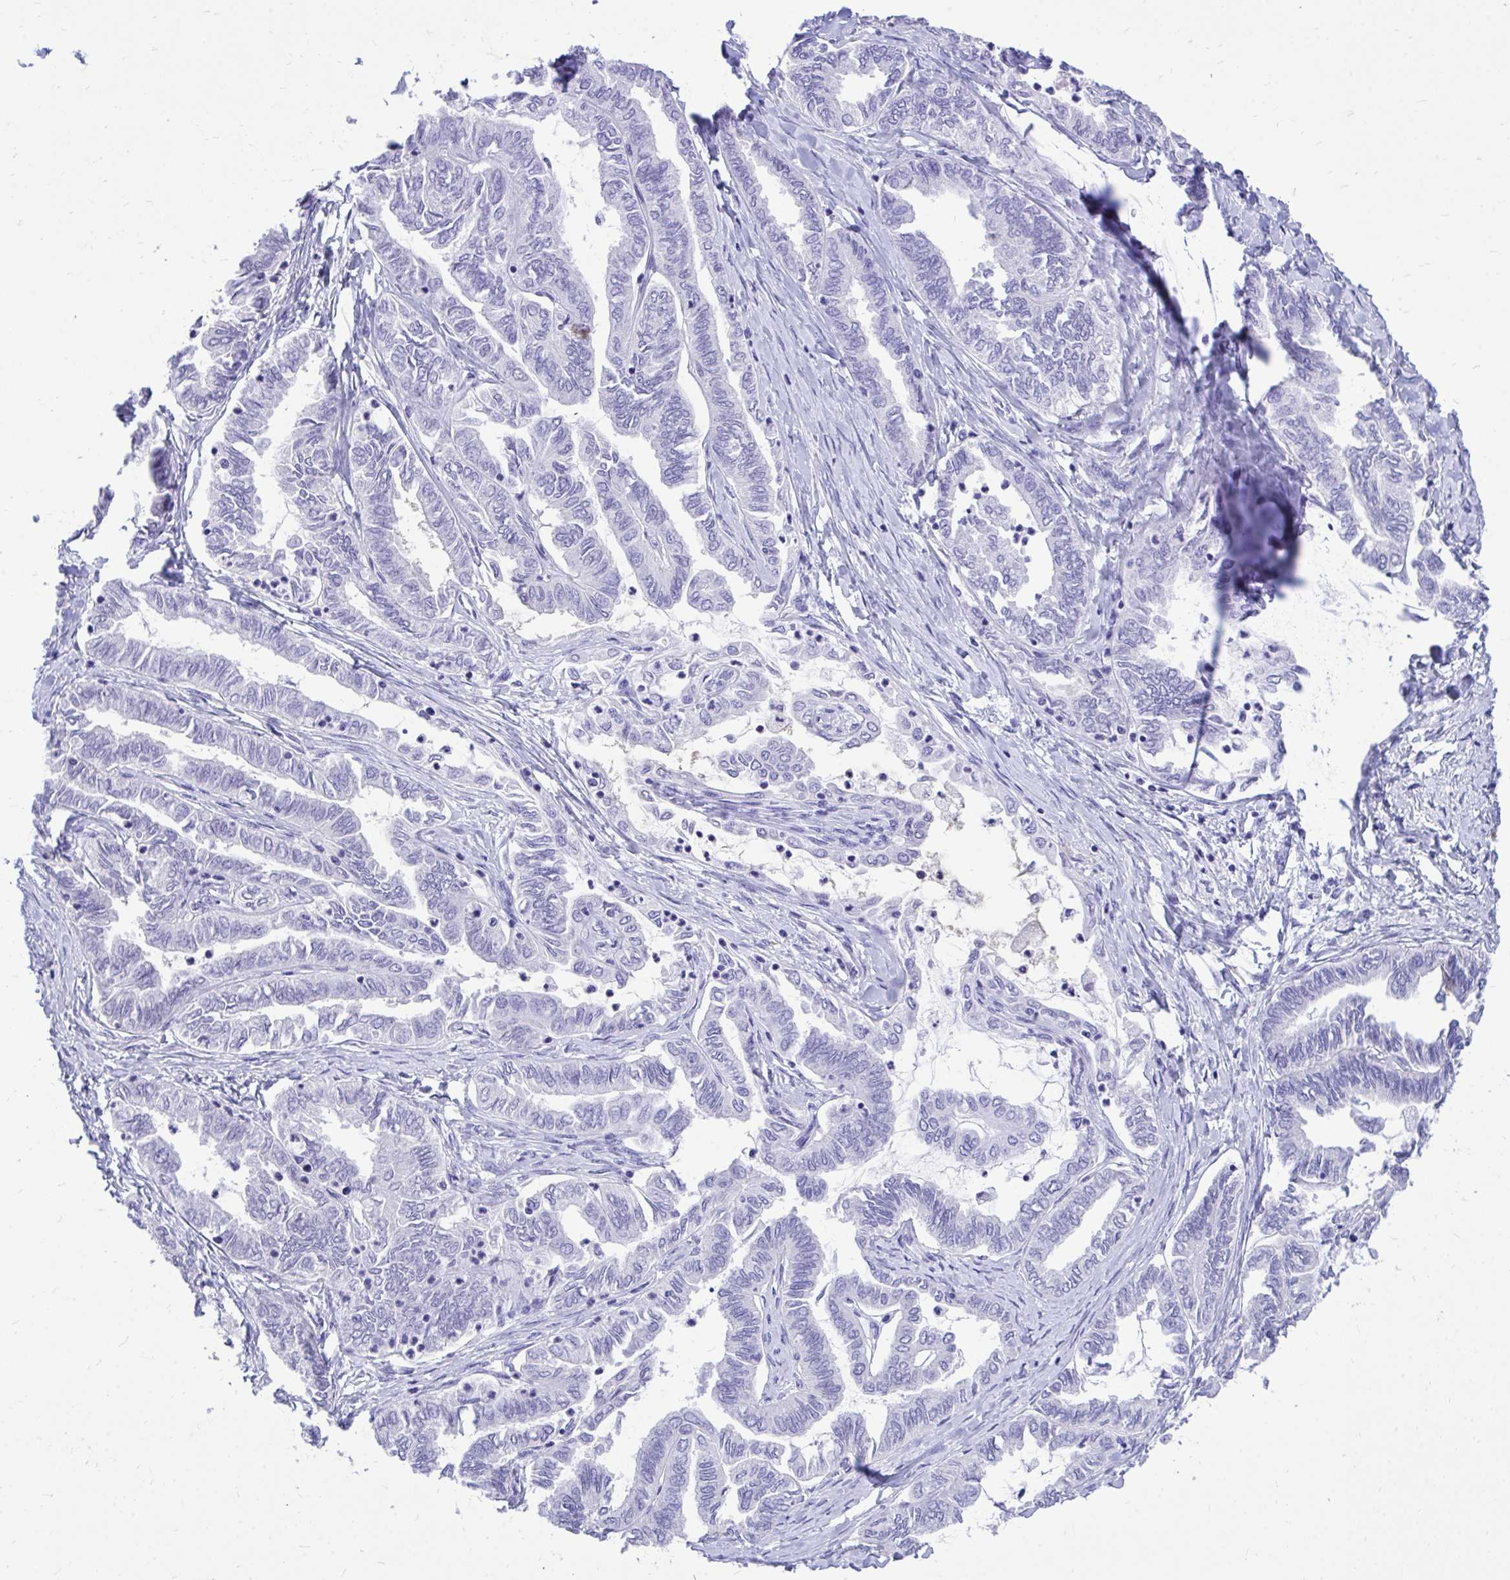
{"staining": {"intensity": "negative", "quantity": "none", "location": "none"}, "tissue": "ovarian cancer", "cell_type": "Tumor cells", "image_type": "cancer", "snomed": [{"axis": "morphology", "description": "Carcinoma, endometroid"}, {"axis": "topography", "description": "Ovary"}], "caption": "IHC of human ovarian cancer (endometroid carcinoma) exhibits no positivity in tumor cells. The staining was performed using DAB (3,3'-diaminobenzidine) to visualize the protein expression in brown, while the nuclei were stained in blue with hematoxylin (Magnification: 20x).", "gene": "MON1A", "patient": {"sex": "female", "age": 70}}